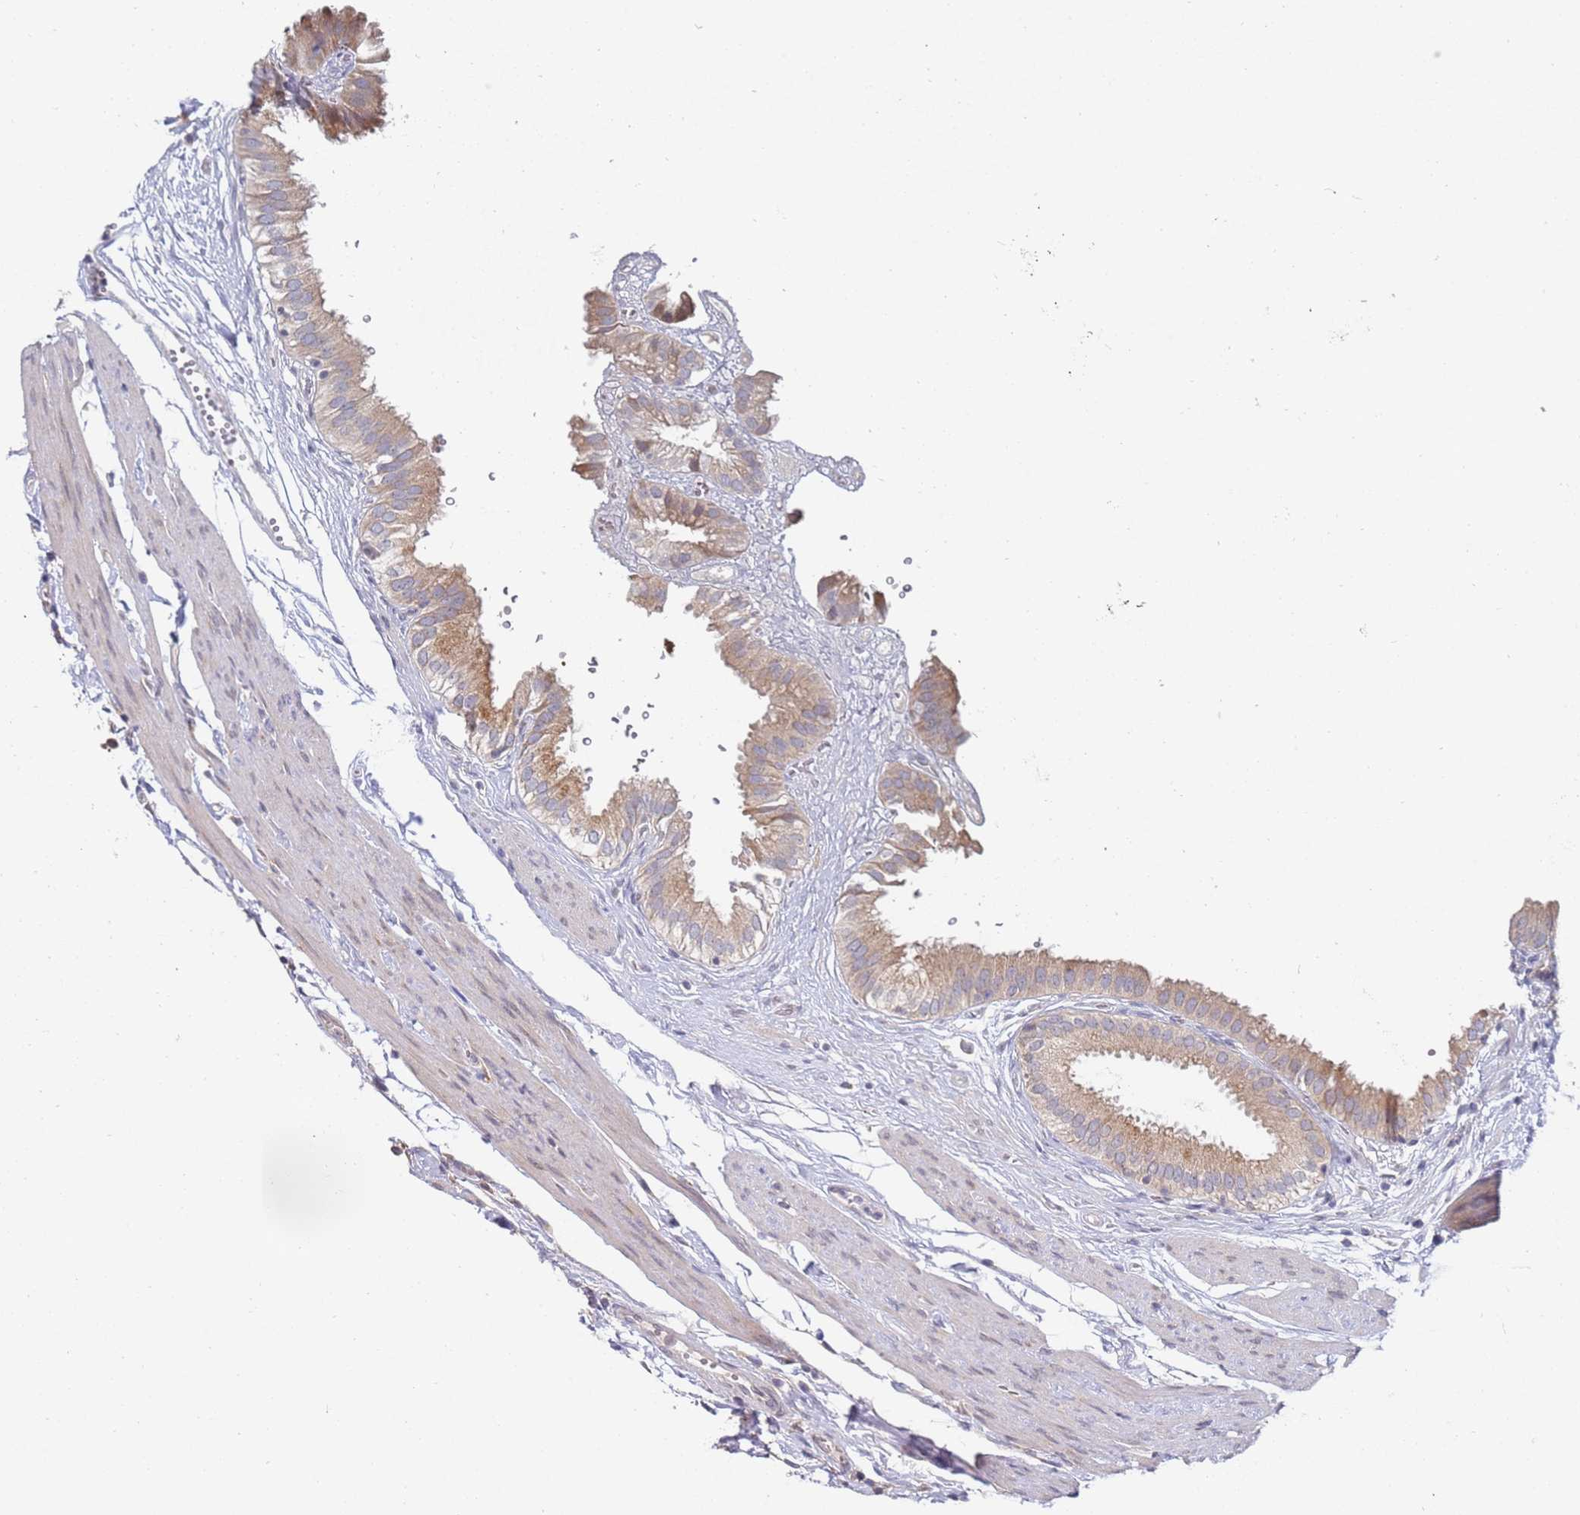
{"staining": {"intensity": "moderate", "quantity": "25%-75%", "location": "cytoplasmic/membranous"}, "tissue": "gallbladder", "cell_type": "Glandular cells", "image_type": "normal", "snomed": [{"axis": "morphology", "description": "Normal tissue, NOS"}, {"axis": "topography", "description": "Gallbladder"}], "caption": "High-power microscopy captured an immunohistochemistry (IHC) micrograph of benign gallbladder, revealing moderate cytoplasmic/membranous staining in about 25%-75% of glandular cells.", "gene": "VRK2", "patient": {"sex": "female", "age": 61}}